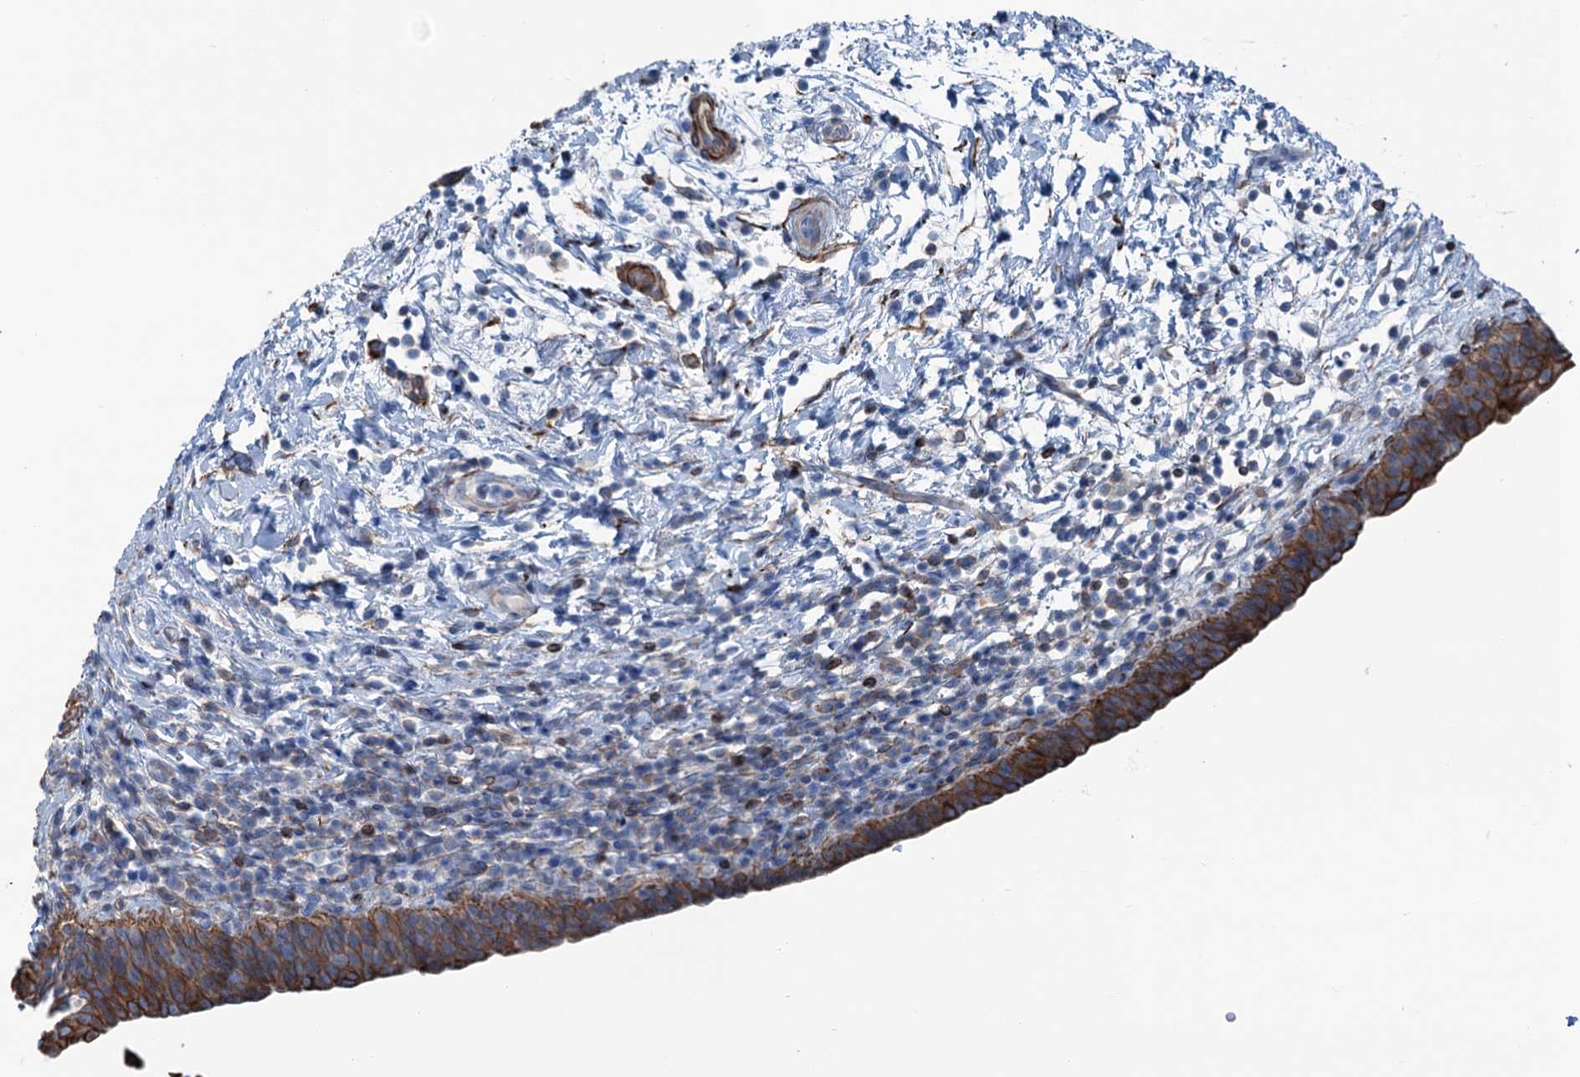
{"staining": {"intensity": "moderate", "quantity": ">75%", "location": "cytoplasmic/membranous"}, "tissue": "urinary bladder", "cell_type": "Urothelial cells", "image_type": "normal", "snomed": [{"axis": "morphology", "description": "Normal tissue, NOS"}, {"axis": "topography", "description": "Urinary bladder"}], "caption": "IHC of unremarkable urinary bladder exhibits medium levels of moderate cytoplasmic/membranous positivity in approximately >75% of urothelial cells.", "gene": "CALCOCO1", "patient": {"sex": "male", "age": 83}}